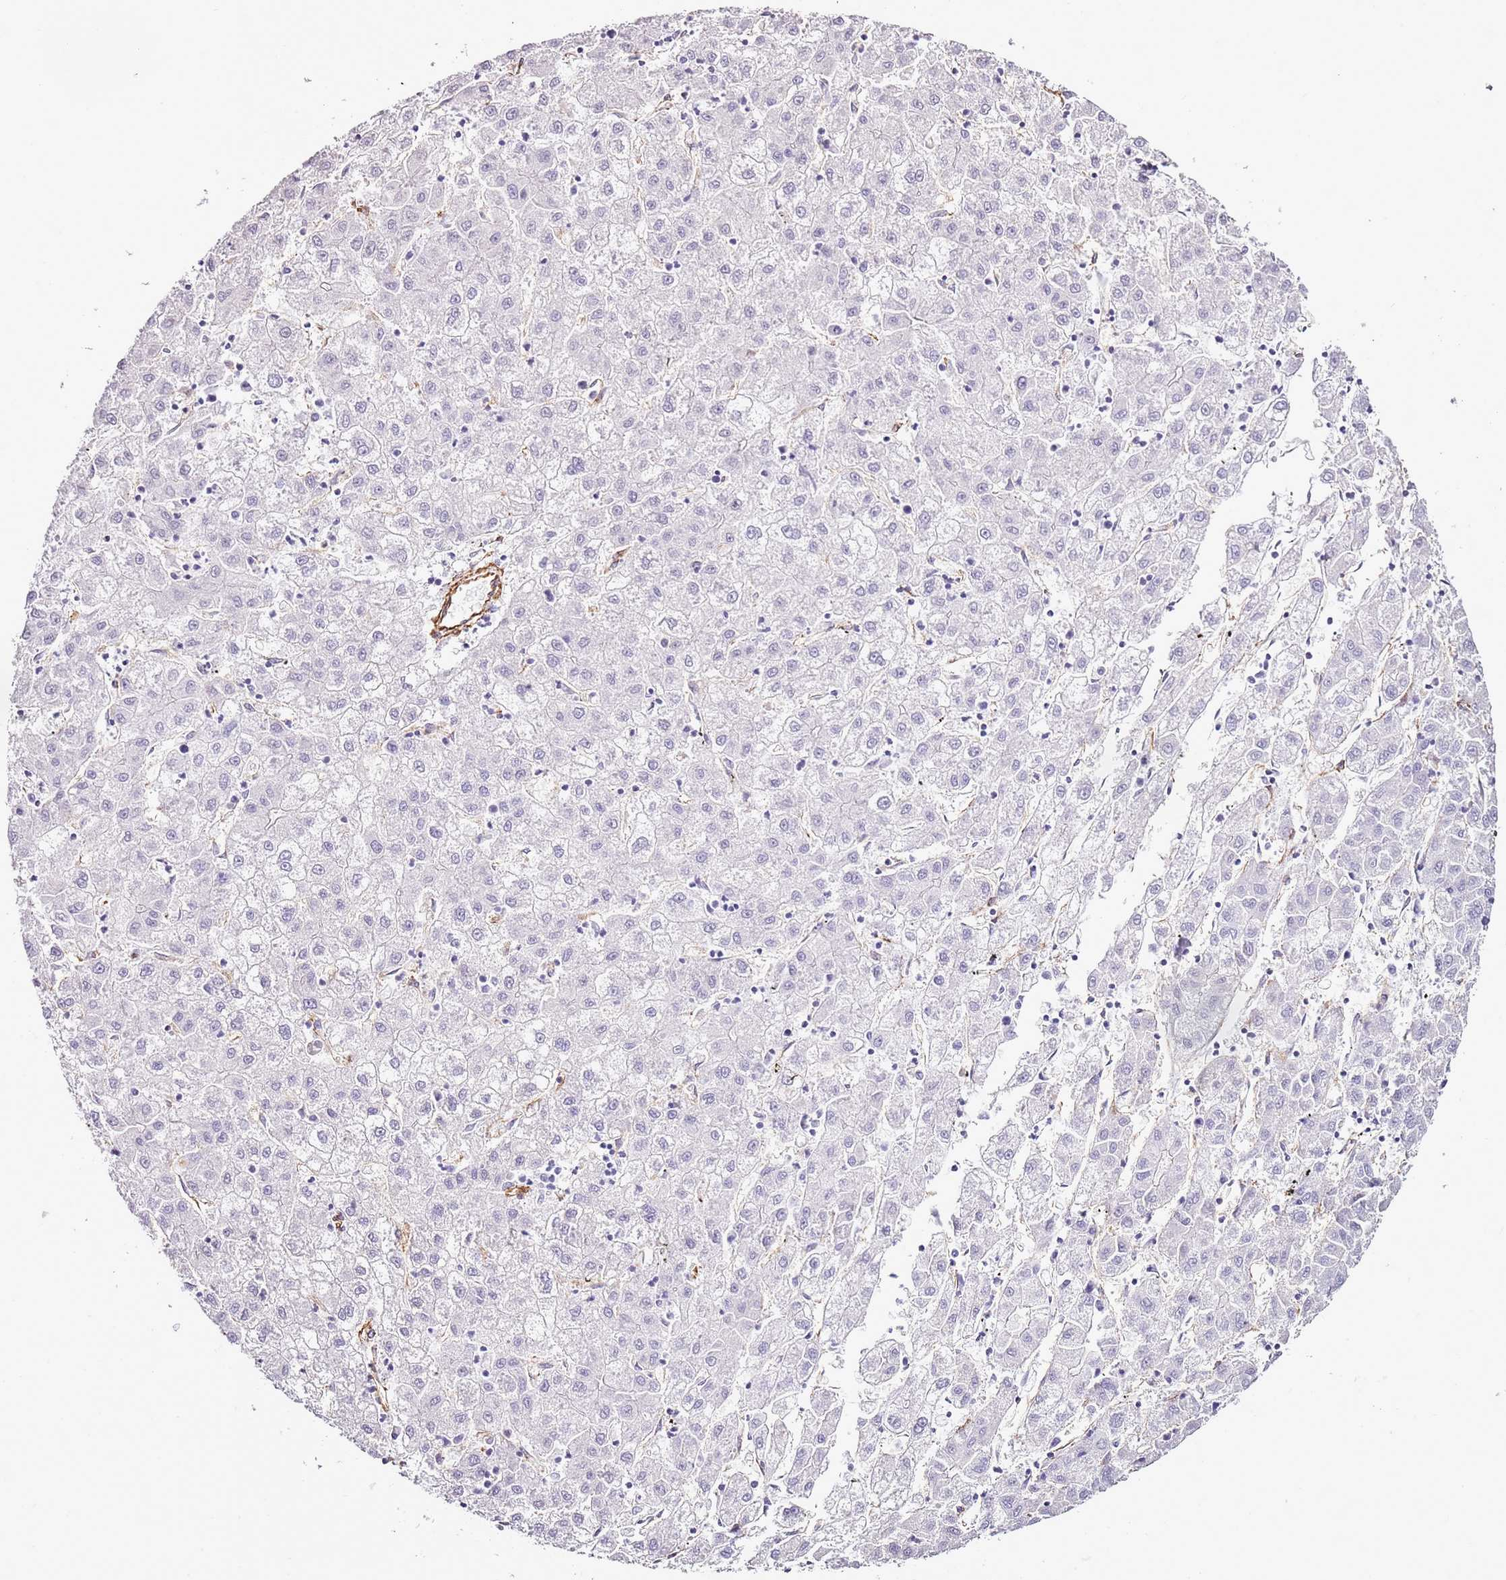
{"staining": {"intensity": "negative", "quantity": "none", "location": "none"}, "tissue": "liver cancer", "cell_type": "Tumor cells", "image_type": "cancer", "snomed": [{"axis": "morphology", "description": "Carcinoma, Hepatocellular, NOS"}, {"axis": "topography", "description": "Liver"}], "caption": "Histopathology image shows no protein expression in tumor cells of liver cancer (hepatocellular carcinoma) tissue. The staining was performed using DAB to visualize the protein expression in brown, while the nuclei were stained in blue with hematoxylin (Magnification: 20x).", "gene": "CTDSPL", "patient": {"sex": "male", "age": 72}}